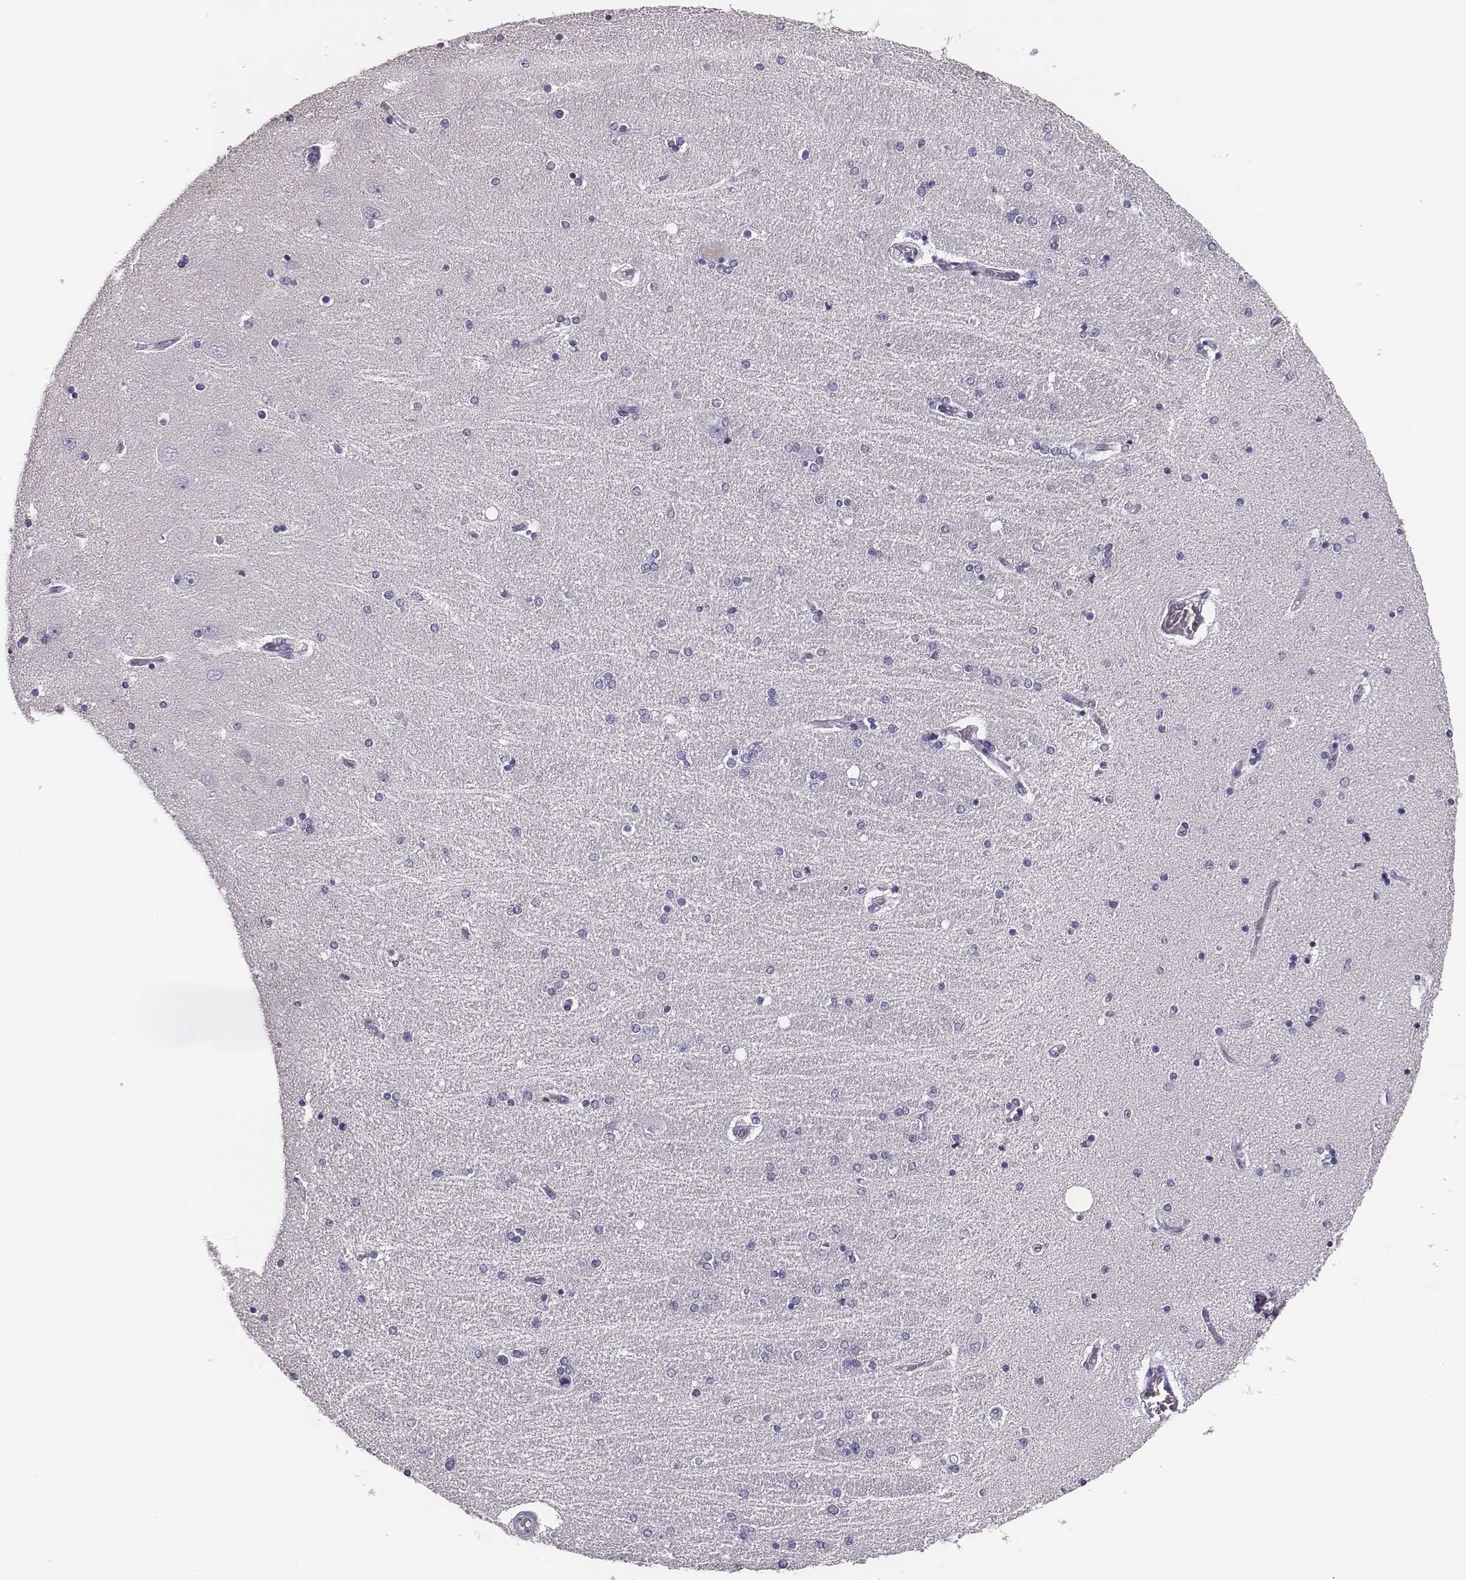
{"staining": {"intensity": "negative", "quantity": "none", "location": "none"}, "tissue": "hippocampus", "cell_type": "Glial cells", "image_type": "normal", "snomed": [{"axis": "morphology", "description": "Normal tissue, NOS"}, {"axis": "topography", "description": "Hippocampus"}], "caption": "DAB (3,3'-diaminobenzidine) immunohistochemical staining of normal human hippocampus exhibits no significant staining in glial cells. Nuclei are stained in blue.", "gene": "CSH1", "patient": {"sex": "female", "age": 54}}